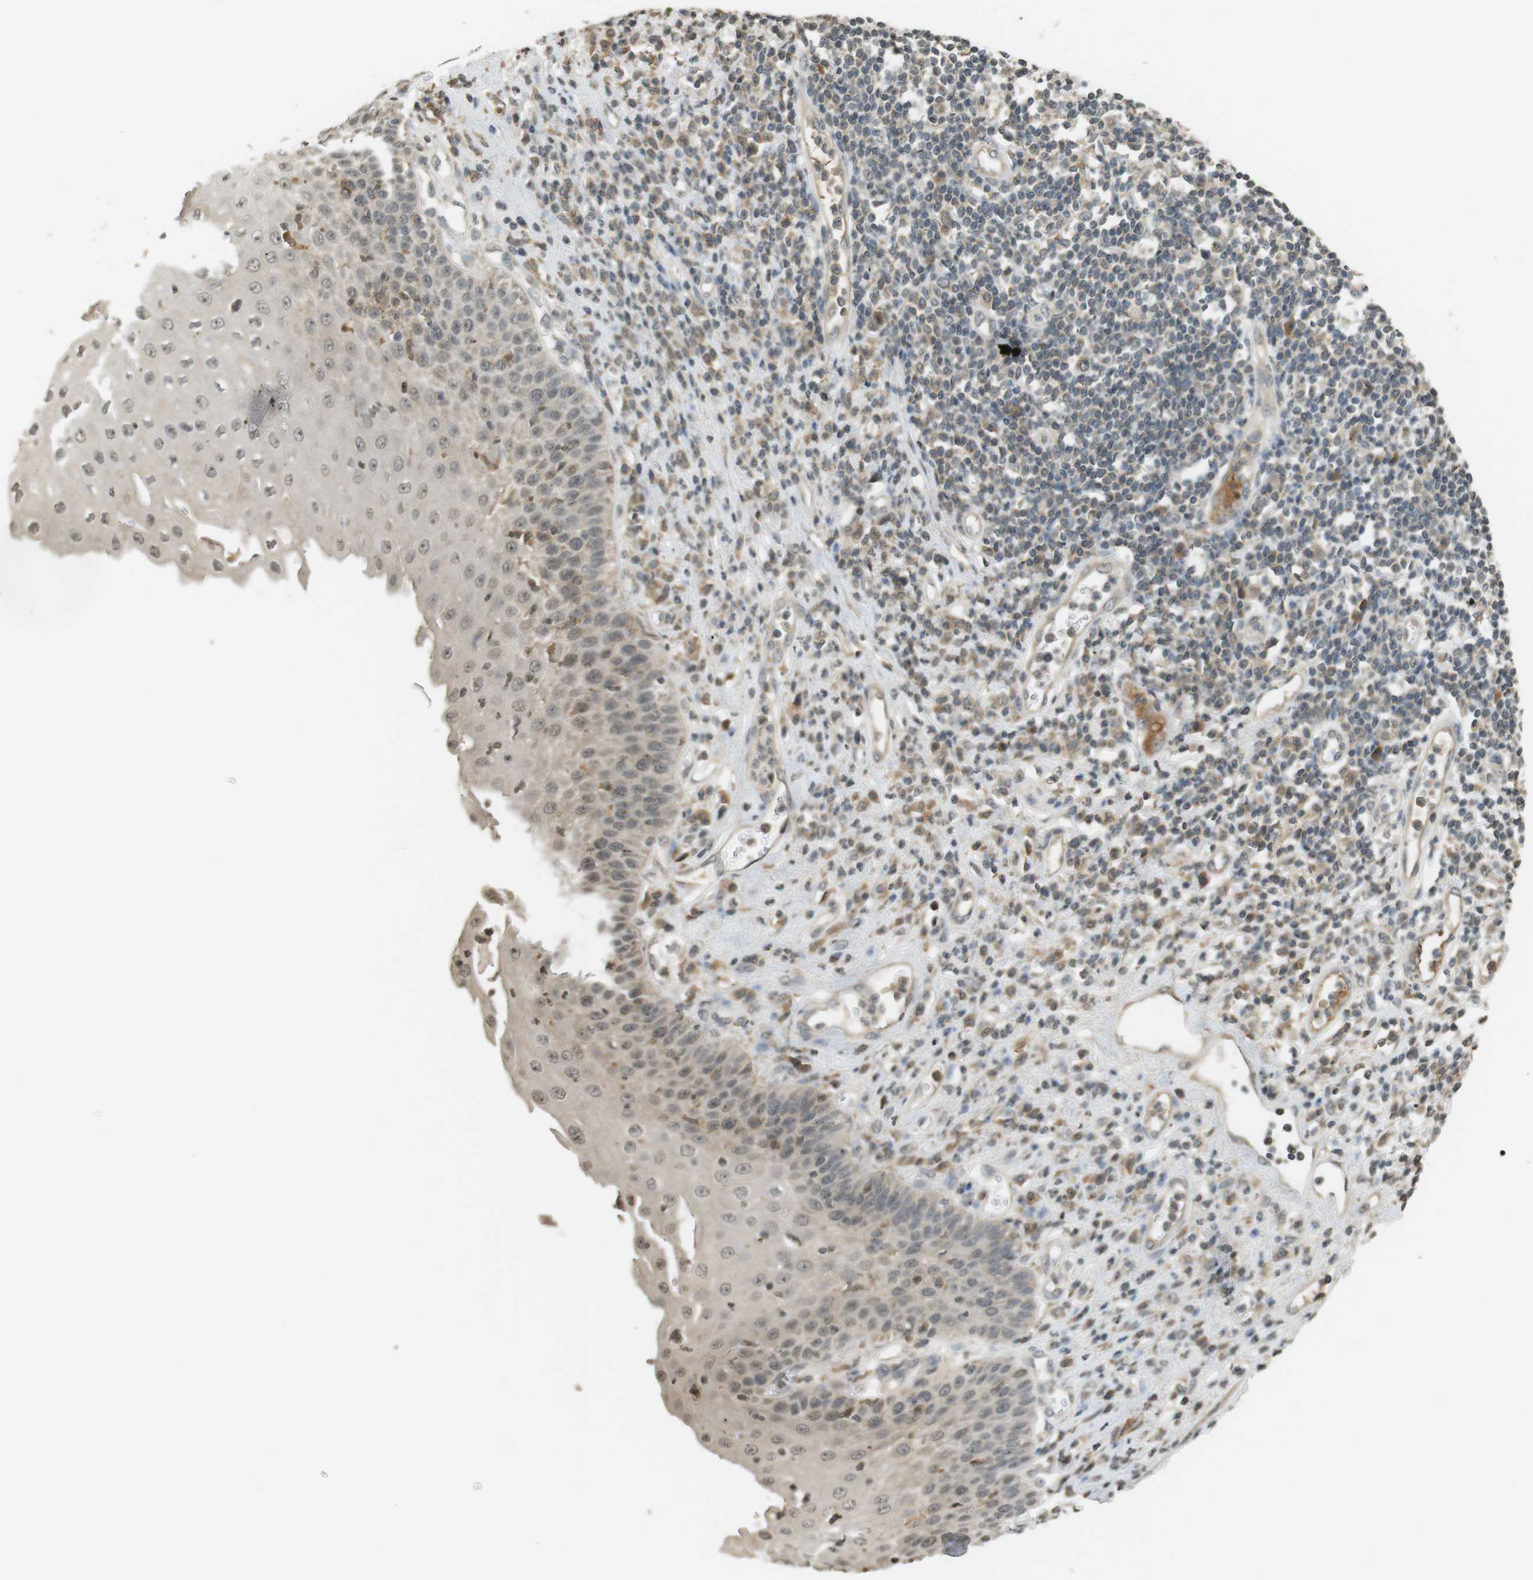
{"staining": {"intensity": "weak", "quantity": "25%-75%", "location": "cytoplasmic/membranous,nuclear"}, "tissue": "esophagus", "cell_type": "Squamous epithelial cells", "image_type": "normal", "snomed": [{"axis": "morphology", "description": "Normal tissue, NOS"}, {"axis": "morphology", "description": "Squamous cell carcinoma, NOS"}, {"axis": "topography", "description": "Esophagus"}], "caption": "Squamous epithelial cells reveal low levels of weak cytoplasmic/membranous,nuclear expression in approximately 25%-75% of cells in benign human esophagus.", "gene": "SRR", "patient": {"sex": "male", "age": 65}}